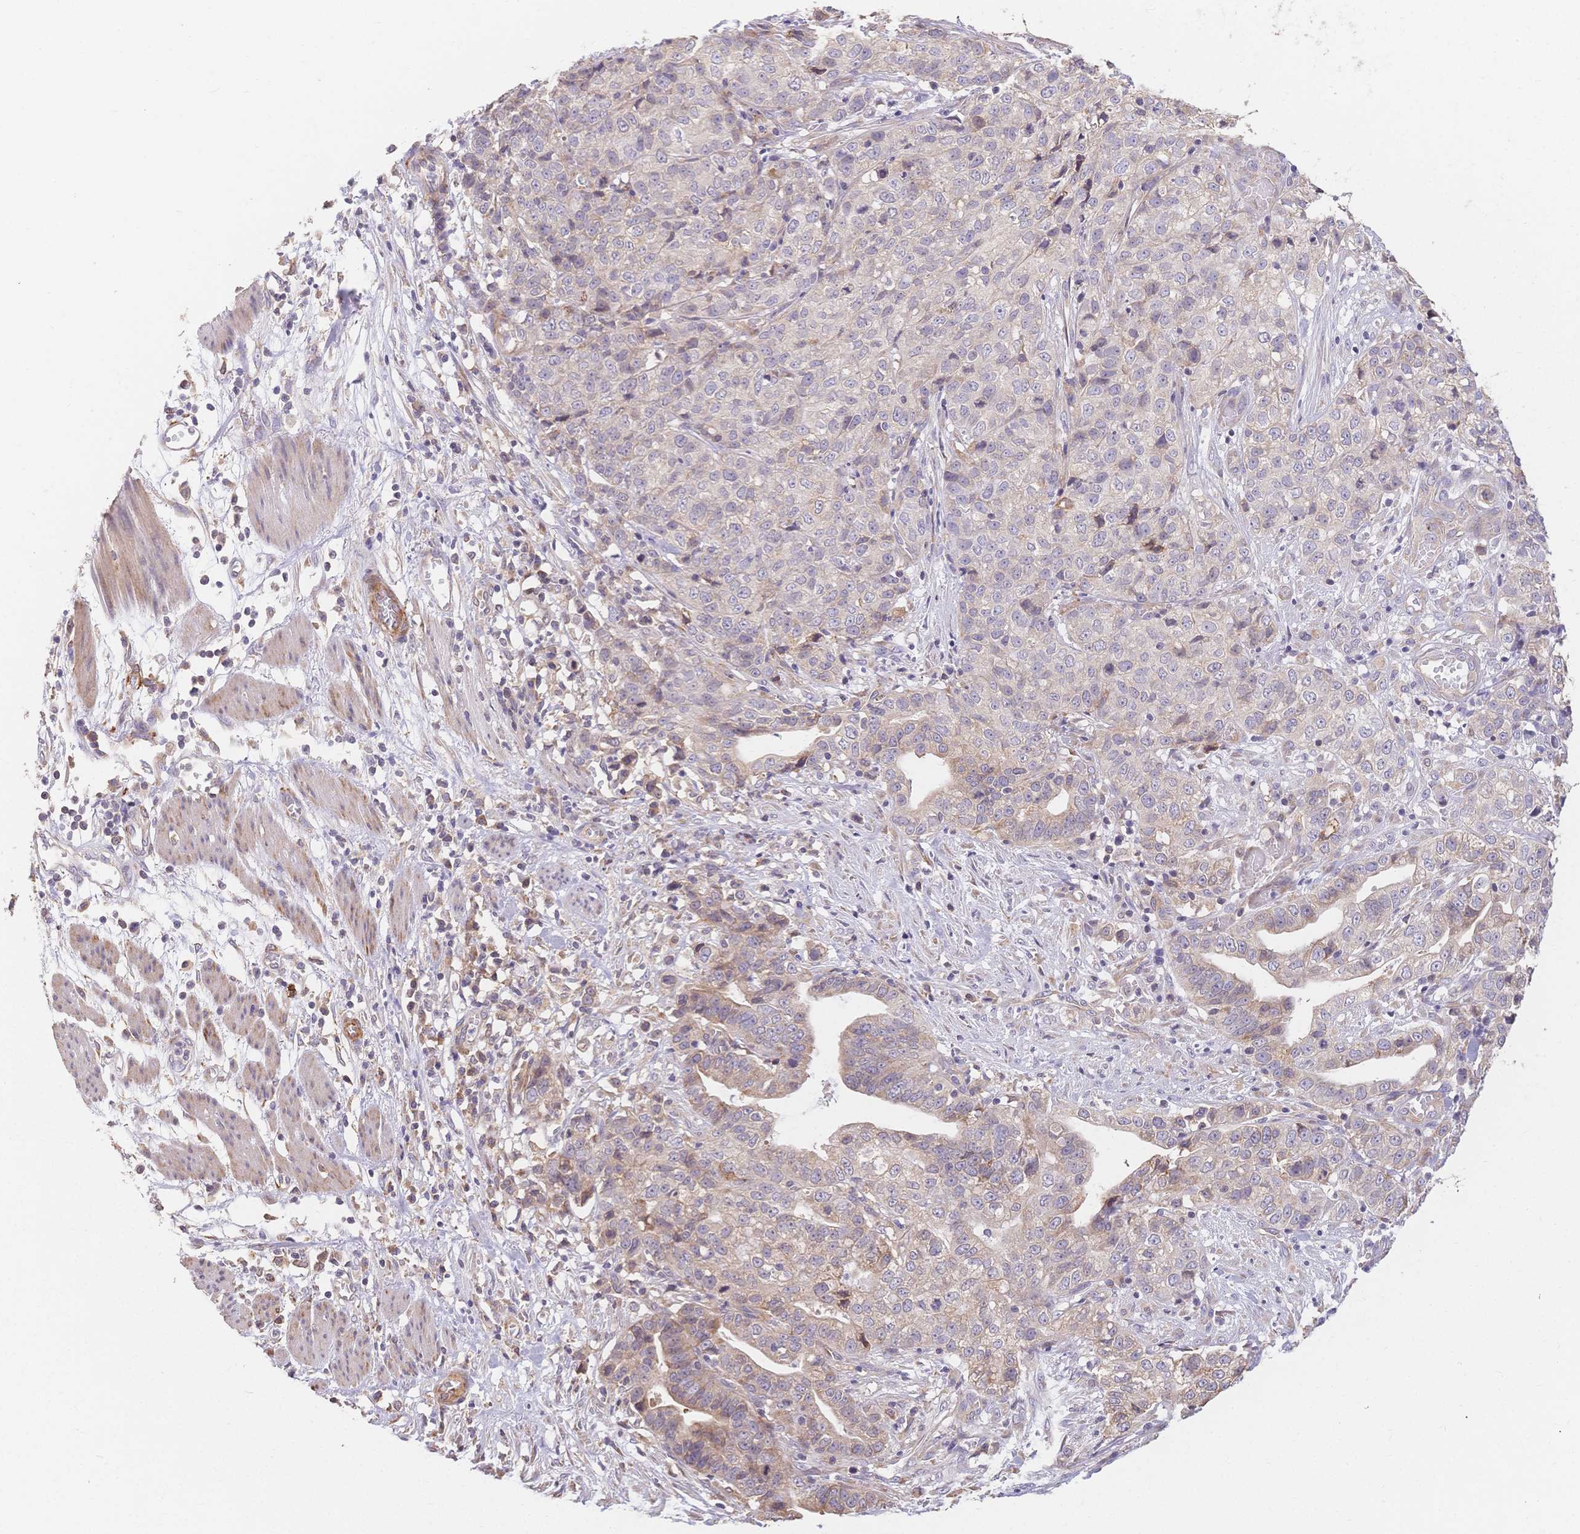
{"staining": {"intensity": "weak", "quantity": "<25%", "location": "cytoplasmic/membranous"}, "tissue": "stomach cancer", "cell_type": "Tumor cells", "image_type": "cancer", "snomed": [{"axis": "morphology", "description": "Adenocarcinoma, NOS"}, {"axis": "topography", "description": "Stomach, upper"}], "caption": "The photomicrograph exhibits no significant staining in tumor cells of stomach cancer (adenocarcinoma).", "gene": "HS3ST5", "patient": {"sex": "female", "age": 67}}